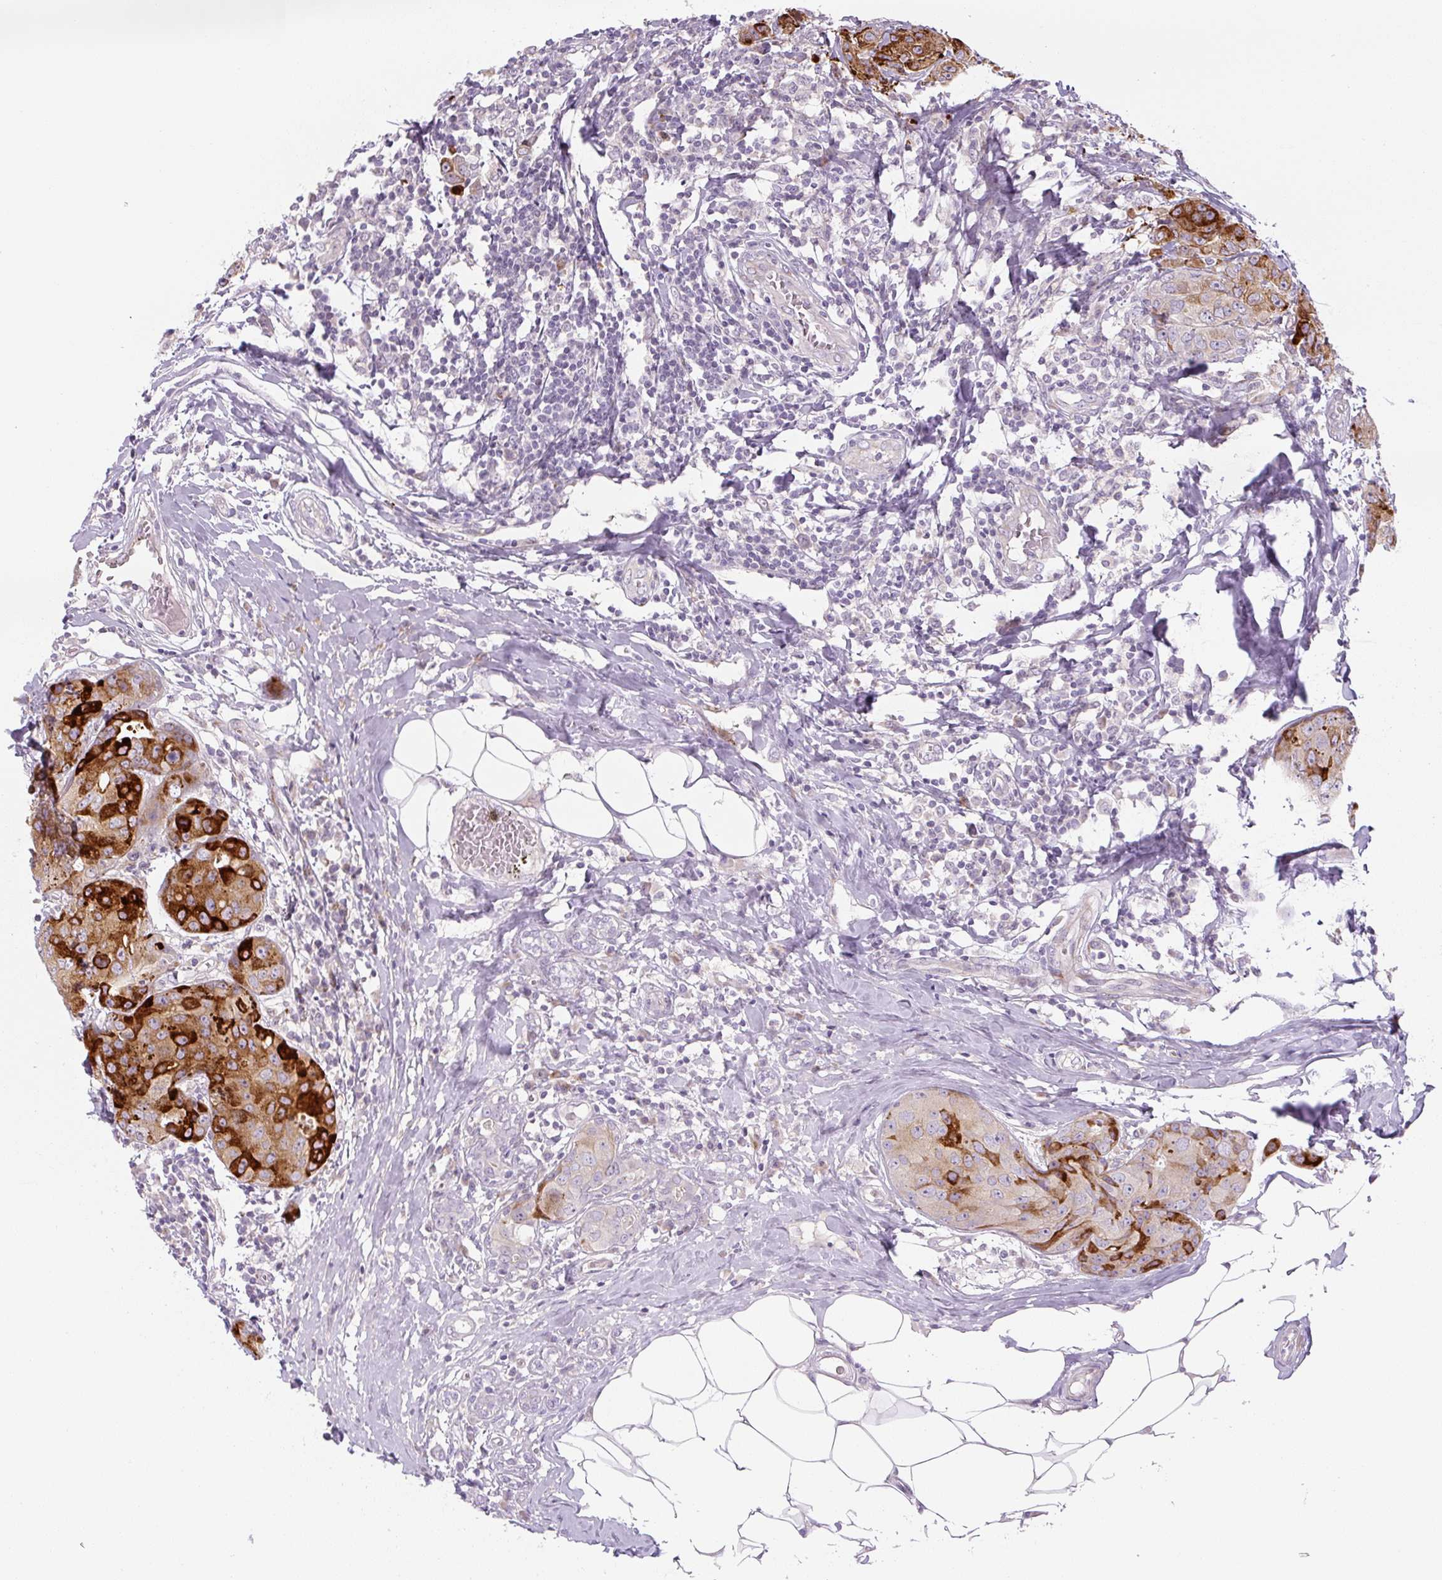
{"staining": {"intensity": "strong", "quantity": "25%-75%", "location": "cytoplasmic/membranous"}, "tissue": "breast cancer", "cell_type": "Tumor cells", "image_type": "cancer", "snomed": [{"axis": "morphology", "description": "Duct carcinoma"}, {"axis": "topography", "description": "Breast"}], "caption": "Breast infiltrating ductal carcinoma stained with immunohistochemistry reveals strong cytoplasmic/membranous expression in approximately 25%-75% of tumor cells.", "gene": "DISP3", "patient": {"sex": "female", "age": 43}}